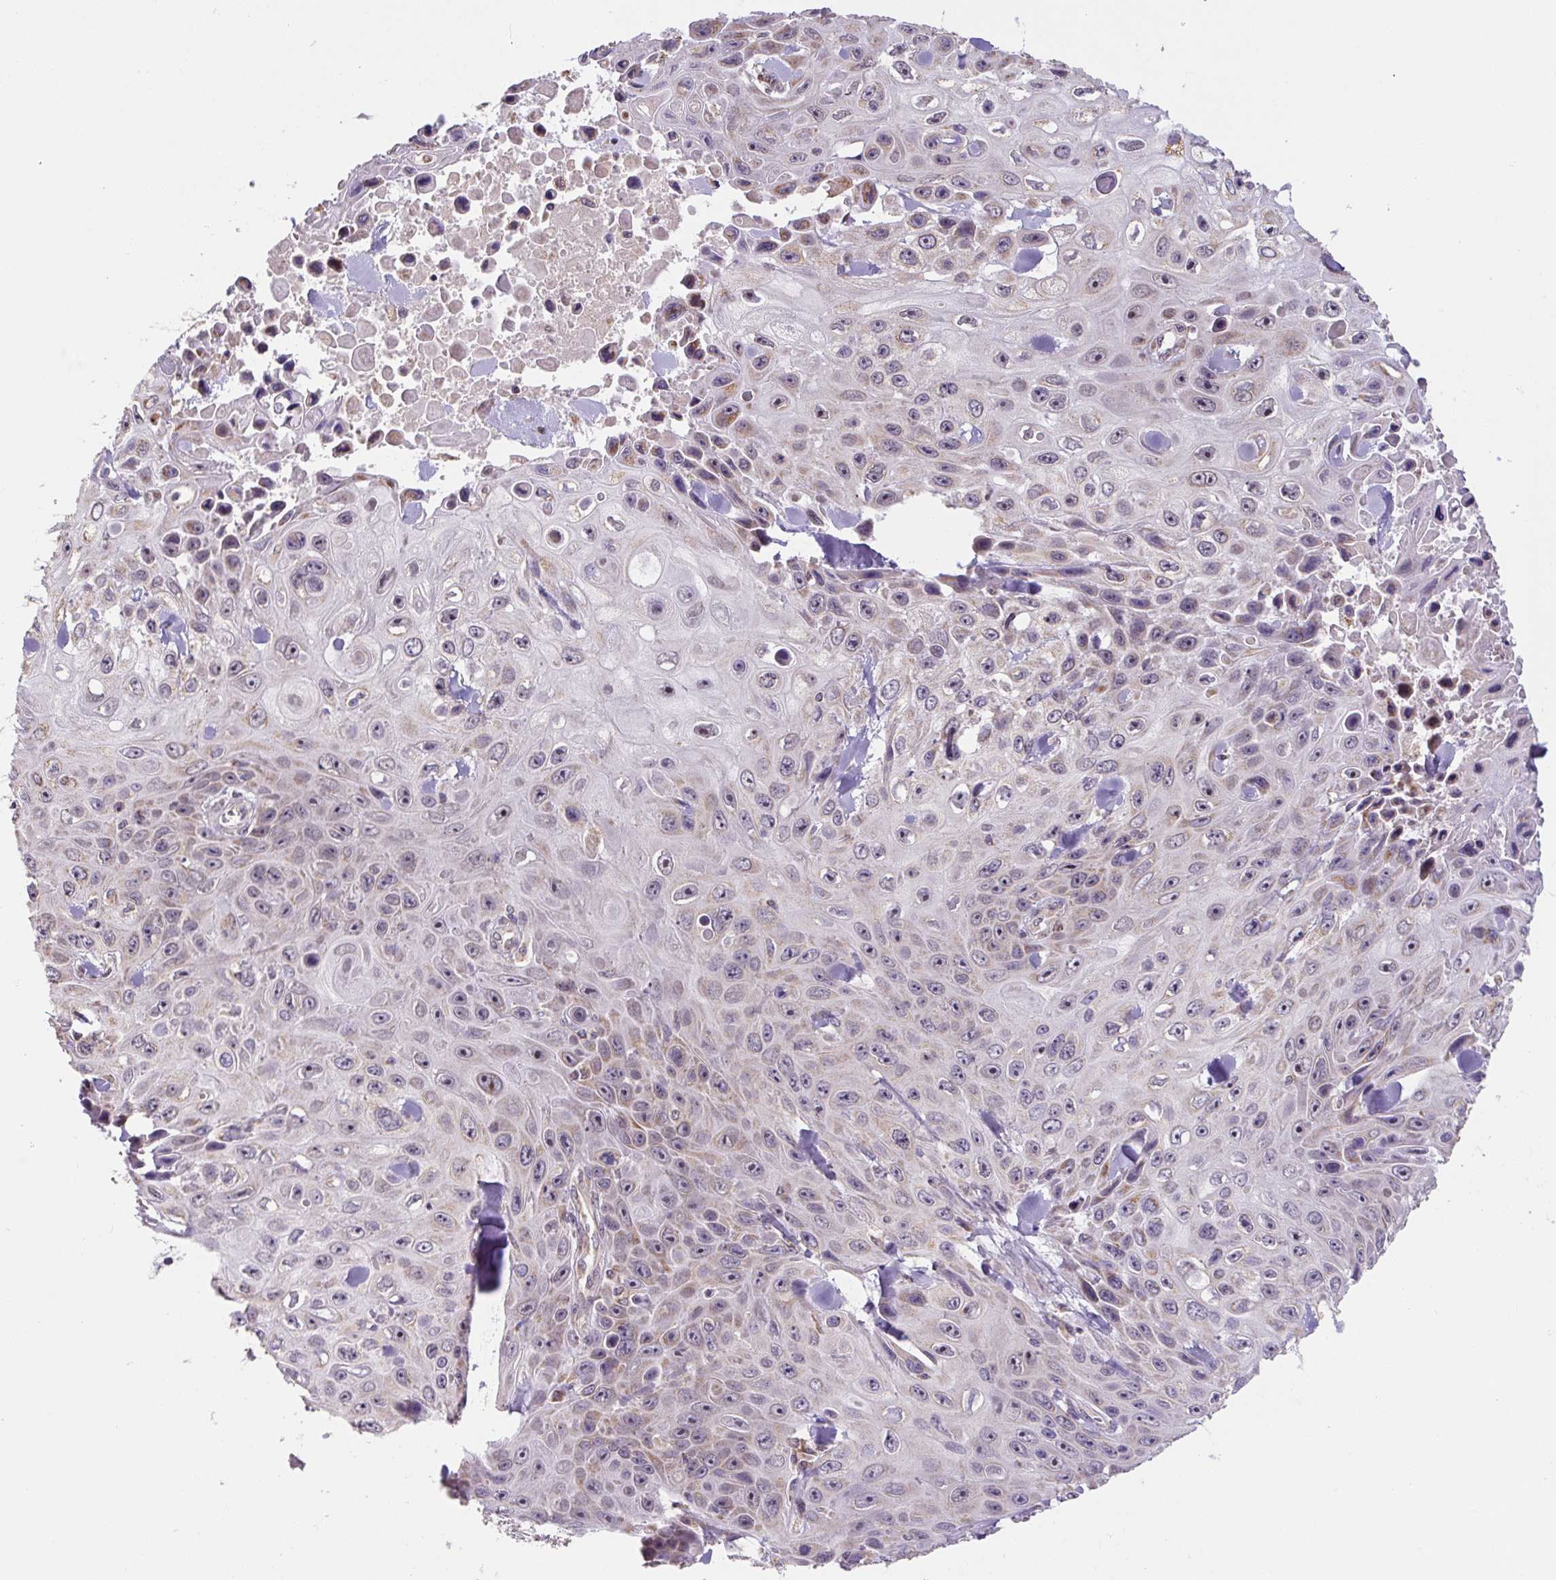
{"staining": {"intensity": "weak", "quantity": "25%-75%", "location": "cytoplasmic/membranous"}, "tissue": "skin cancer", "cell_type": "Tumor cells", "image_type": "cancer", "snomed": [{"axis": "morphology", "description": "Squamous cell carcinoma, NOS"}, {"axis": "topography", "description": "Skin"}], "caption": "IHC of human squamous cell carcinoma (skin) exhibits low levels of weak cytoplasmic/membranous expression in approximately 25%-75% of tumor cells.", "gene": "MFSD9", "patient": {"sex": "male", "age": 82}}